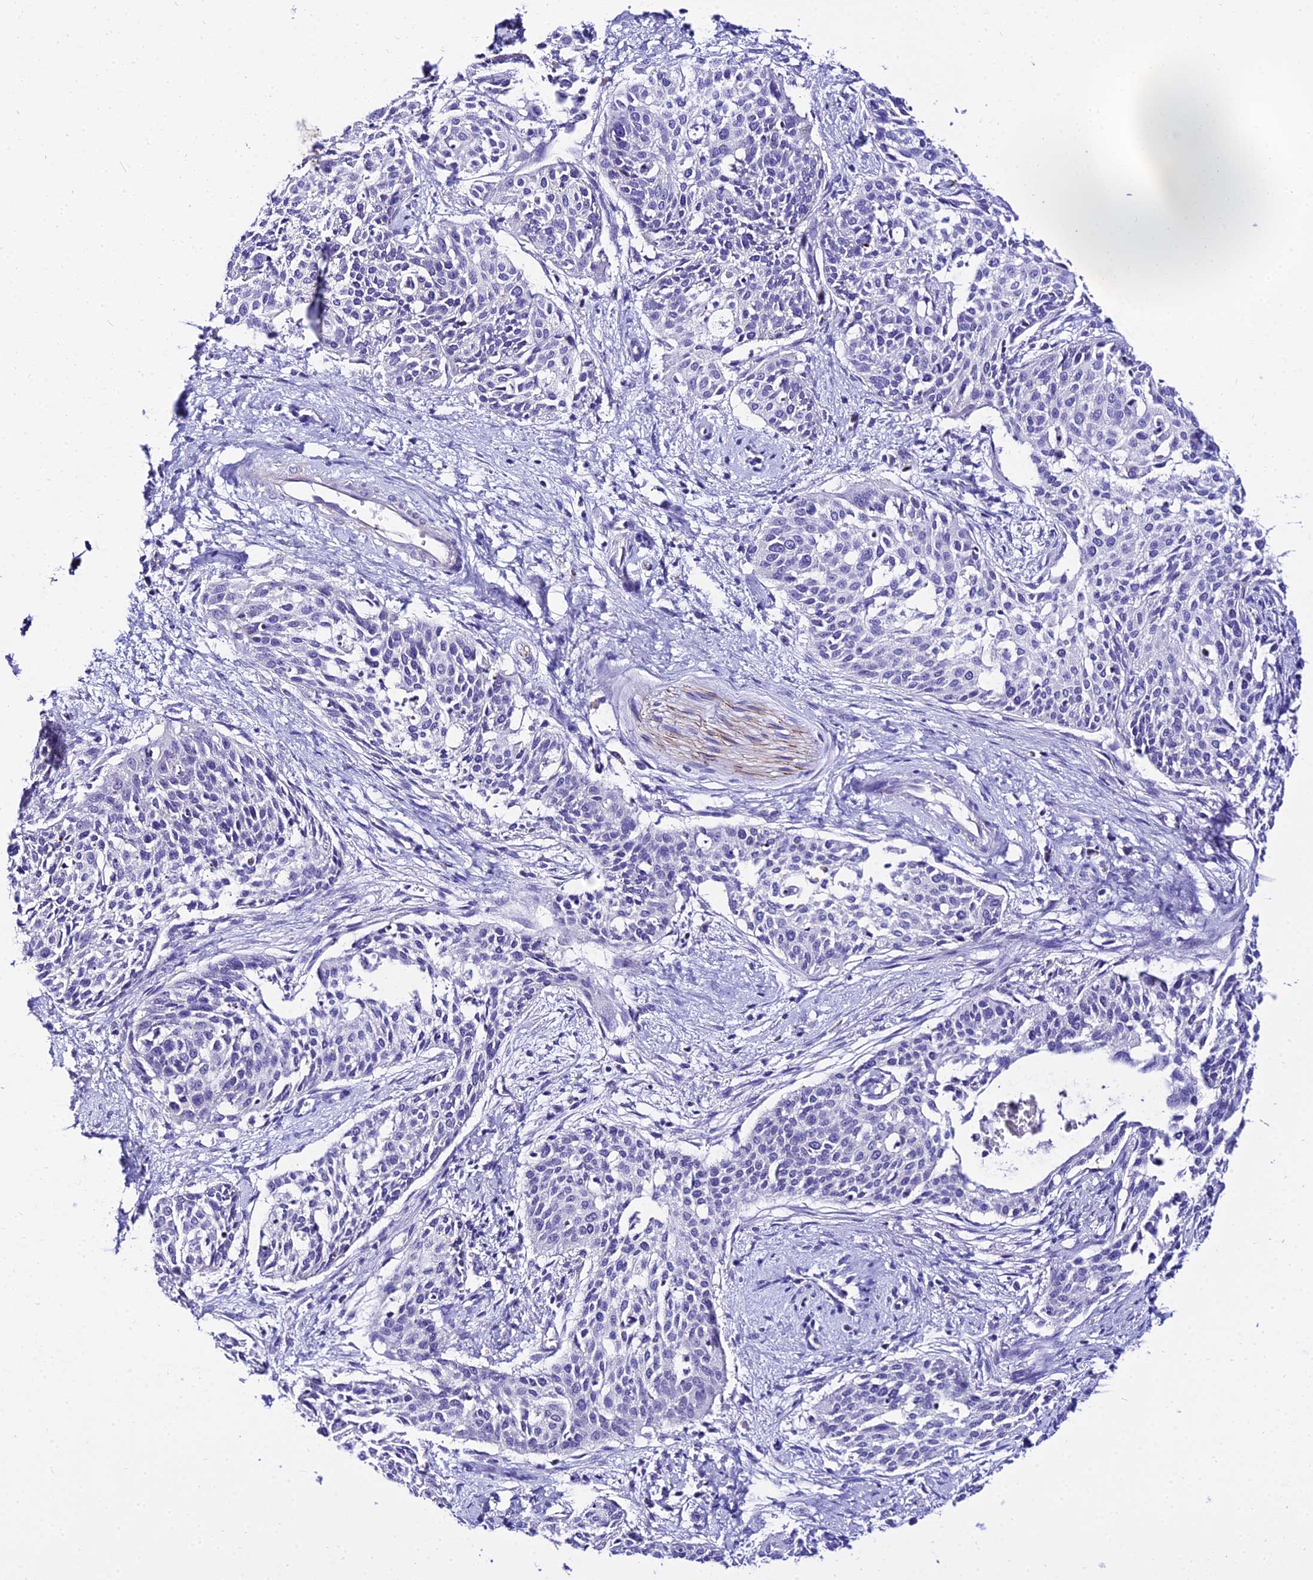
{"staining": {"intensity": "weak", "quantity": "<25%", "location": "cytoplasmic/membranous"}, "tissue": "cervical cancer", "cell_type": "Tumor cells", "image_type": "cancer", "snomed": [{"axis": "morphology", "description": "Squamous cell carcinoma, NOS"}, {"axis": "topography", "description": "Cervix"}], "caption": "A histopathology image of cervical squamous cell carcinoma stained for a protein displays no brown staining in tumor cells.", "gene": "DEFB106A", "patient": {"sex": "female", "age": 44}}